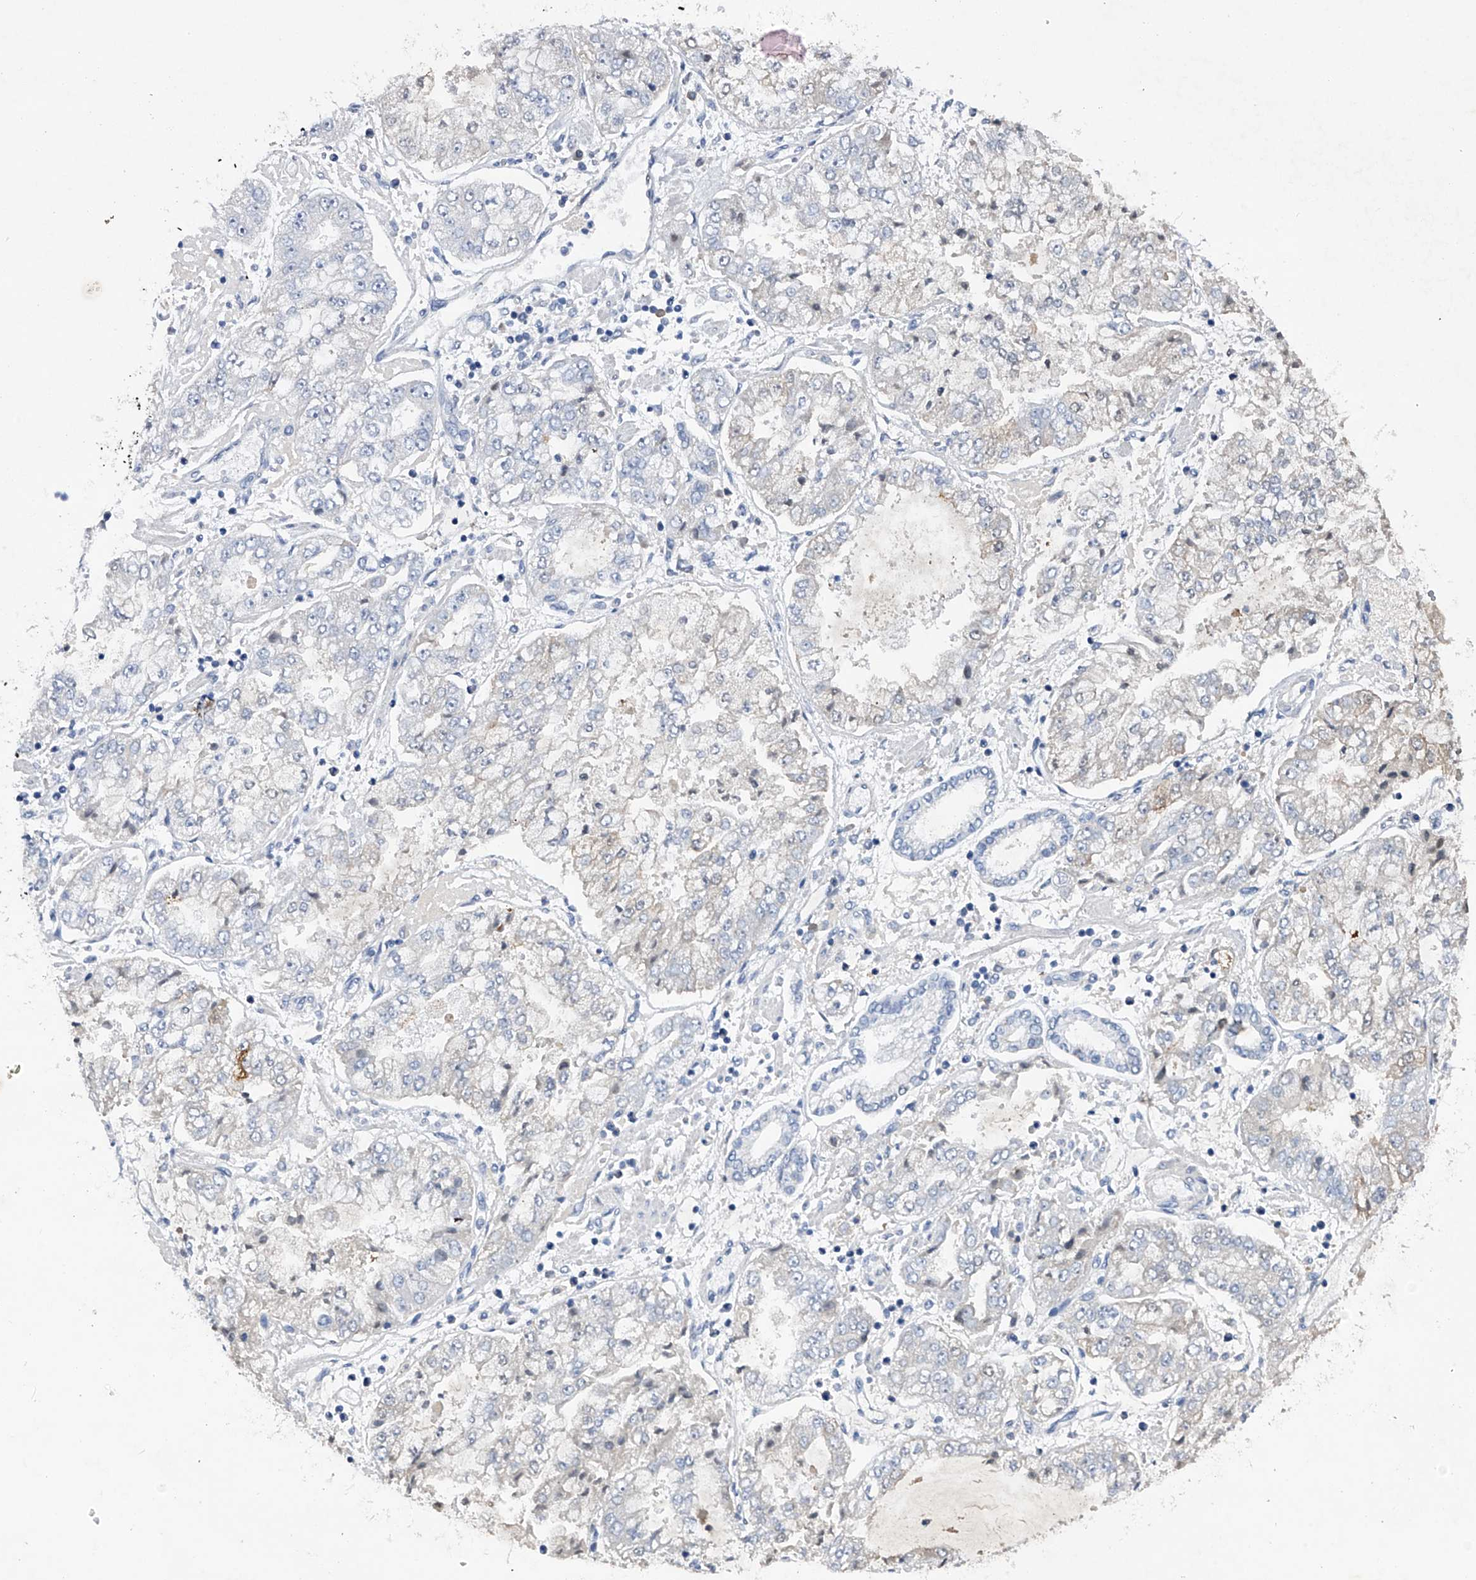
{"staining": {"intensity": "negative", "quantity": "none", "location": "none"}, "tissue": "stomach cancer", "cell_type": "Tumor cells", "image_type": "cancer", "snomed": [{"axis": "morphology", "description": "Adenocarcinoma, NOS"}, {"axis": "topography", "description": "Stomach"}], "caption": "IHC photomicrograph of human stomach cancer stained for a protein (brown), which reveals no positivity in tumor cells.", "gene": "ASNS", "patient": {"sex": "male", "age": 76}}